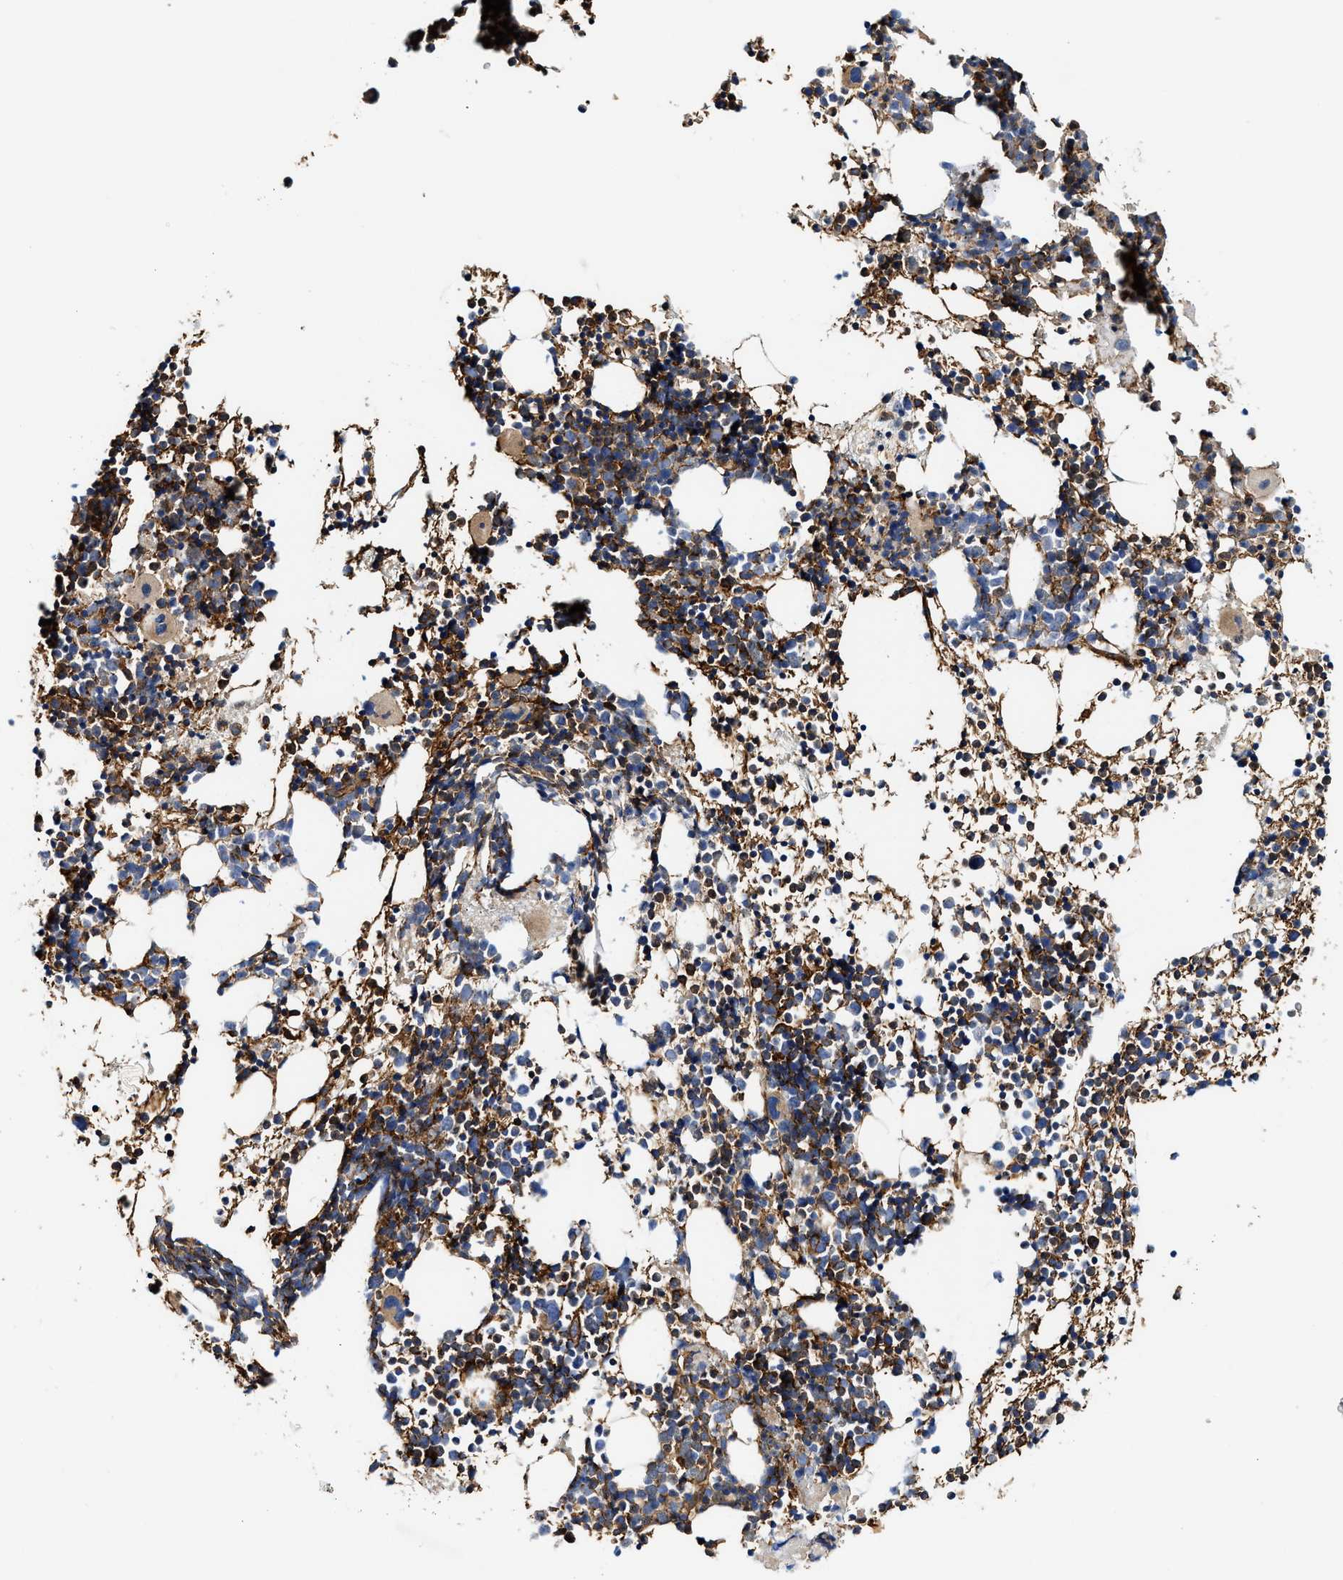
{"staining": {"intensity": "moderate", "quantity": "25%-75%", "location": "cytoplasmic/membranous"}, "tissue": "bone marrow", "cell_type": "Hematopoietic cells", "image_type": "normal", "snomed": [{"axis": "morphology", "description": "Normal tissue, NOS"}, {"axis": "morphology", "description": "Inflammation, NOS"}, {"axis": "topography", "description": "Bone marrow"}], "caption": "Protein expression by immunohistochemistry exhibits moderate cytoplasmic/membranous expression in about 25%-75% of hematopoietic cells in benign bone marrow. (DAB IHC with brightfield microscopy, high magnification).", "gene": "HIP1", "patient": {"sex": "female", "age": 61}}